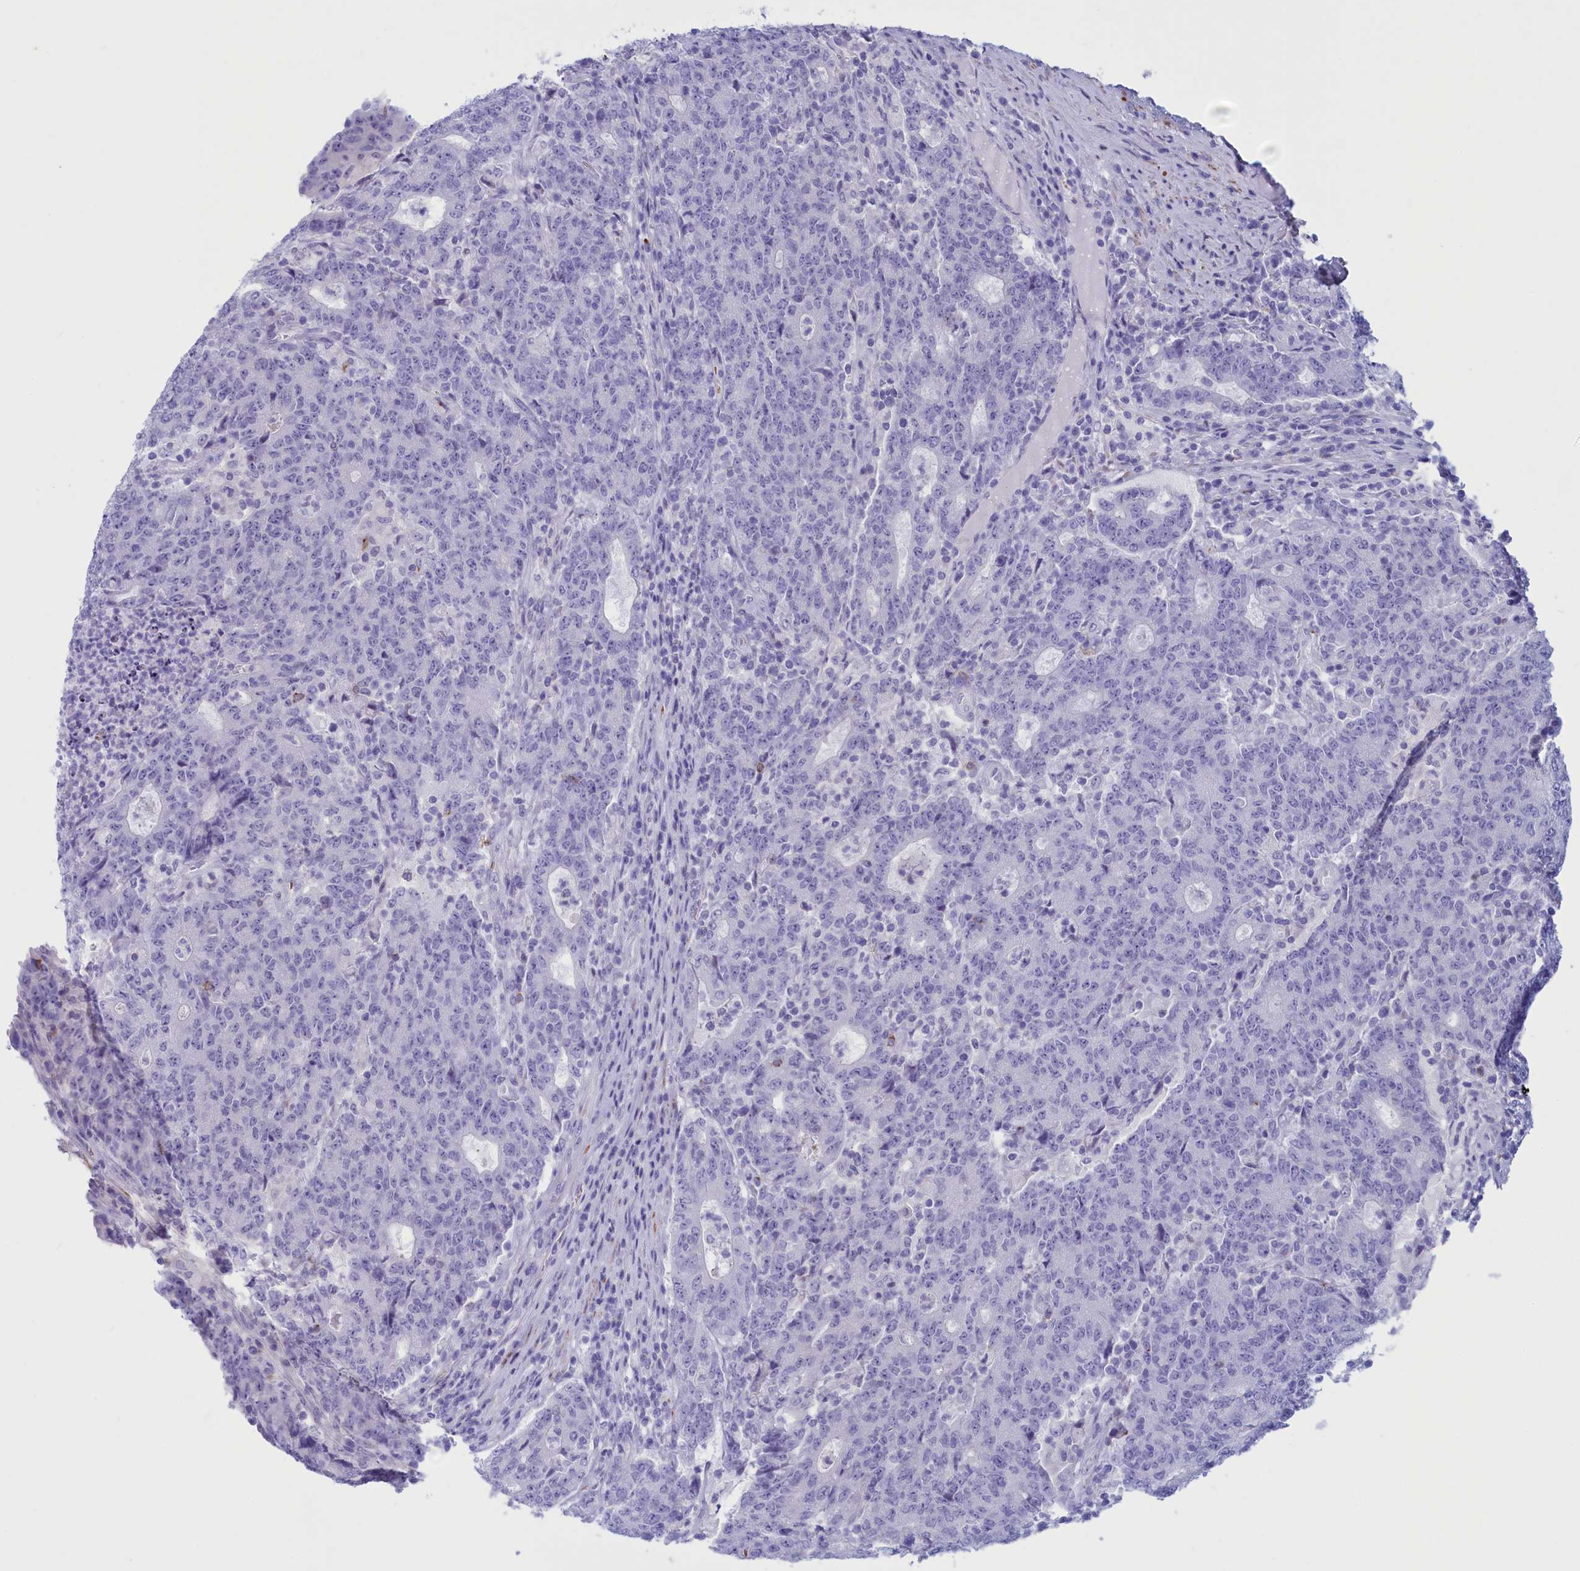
{"staining": {"intensity": "negative", "quantity": "none", "location": "none"}, "tissue": "colorectal cancer", "cell_type": "Tumor cells", "image_type": "cancer", "snomed": [{"axis": "morphology", "description": "Adenocarcinoma, NOS"}, {"axis": "topography", "description": "Colon"}], "caption": "IHC micrograph of colorectal cancer stained for a protein (brown), which exhibits no expression in tumor cells. (Brightfield microscopy of DAB immunohistochemistry (IHC) at high magnification).", "gene": "GAPDHS", "patient": {"sex": "female", "age": 75}}